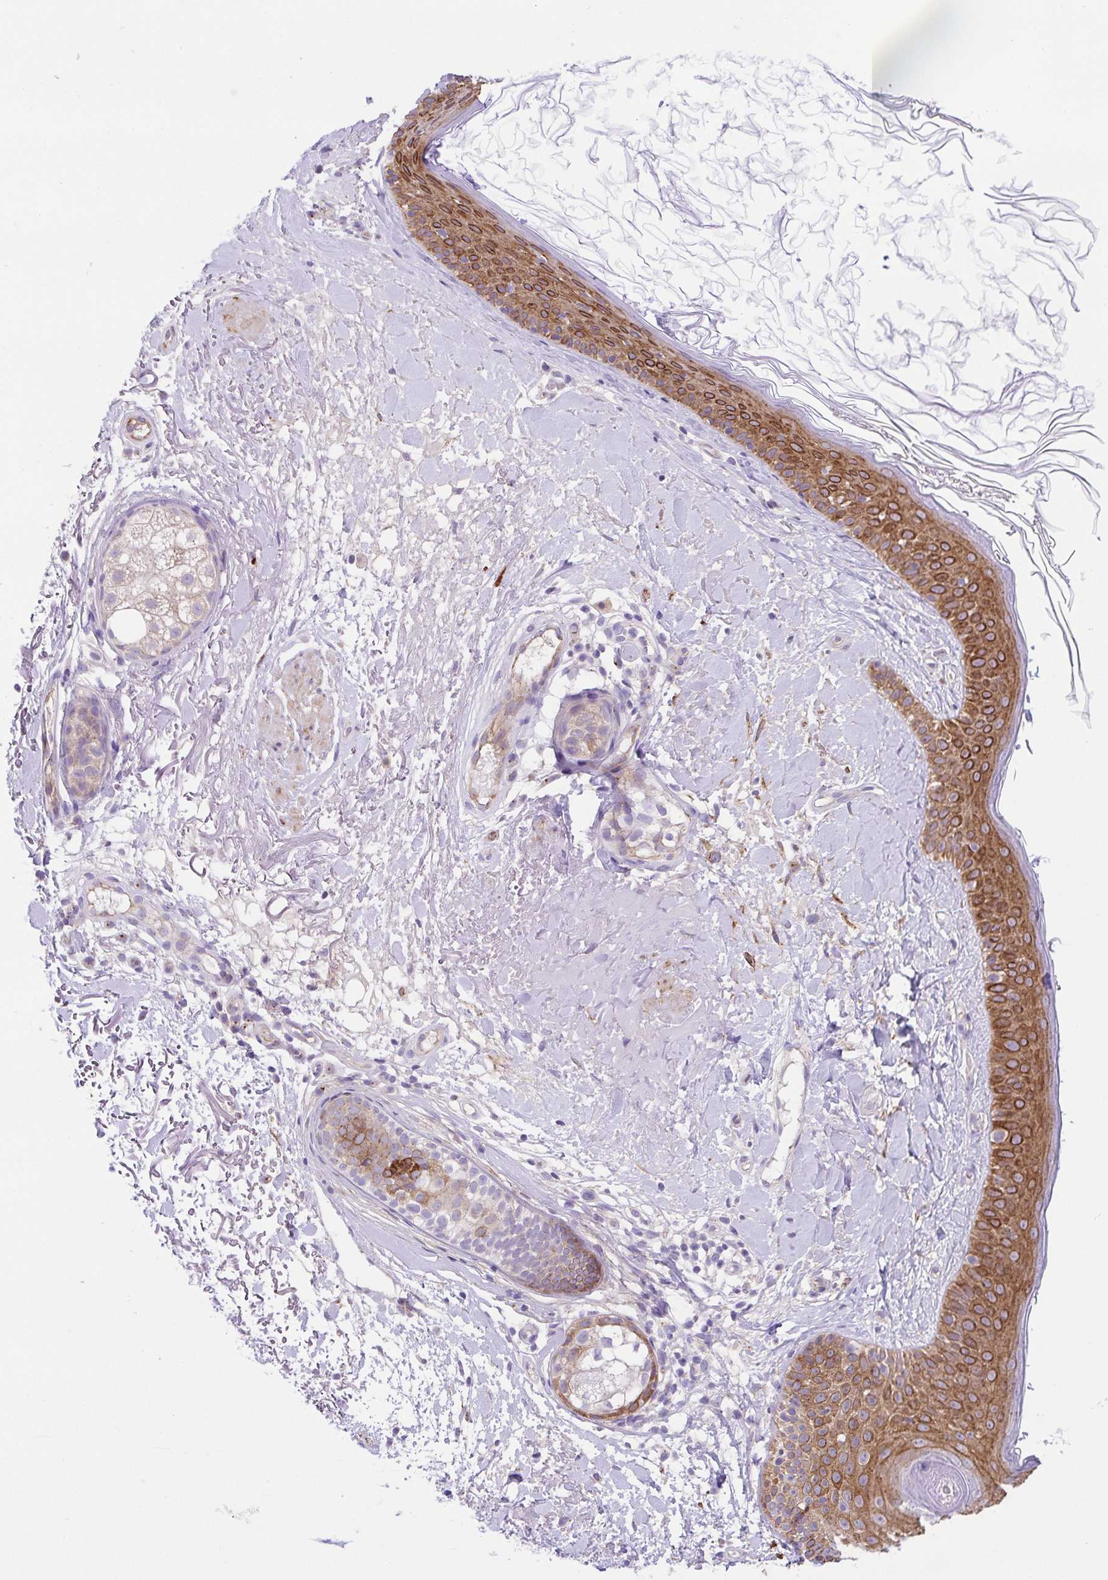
{"staining": {"intensity": "moderate", "quantity": ">75%", "location": "cytoplasmic/membranous"}, "tissue": "skin", "cell_type": "Fibroblasts", "image_type": "normal", "snomed": [{"axis": "morphology", "description": "Normal tissue, NOS"}, {"axis": "topography", "description": "Skin"}], "caption": "Protein expression analysis of benign skin demonstrates moderate cytoplasmic/membranous expression in about >75% of fibroblasts.", "gene": "SLC13A1", "patient": {"sex": "male", "age": 73}}